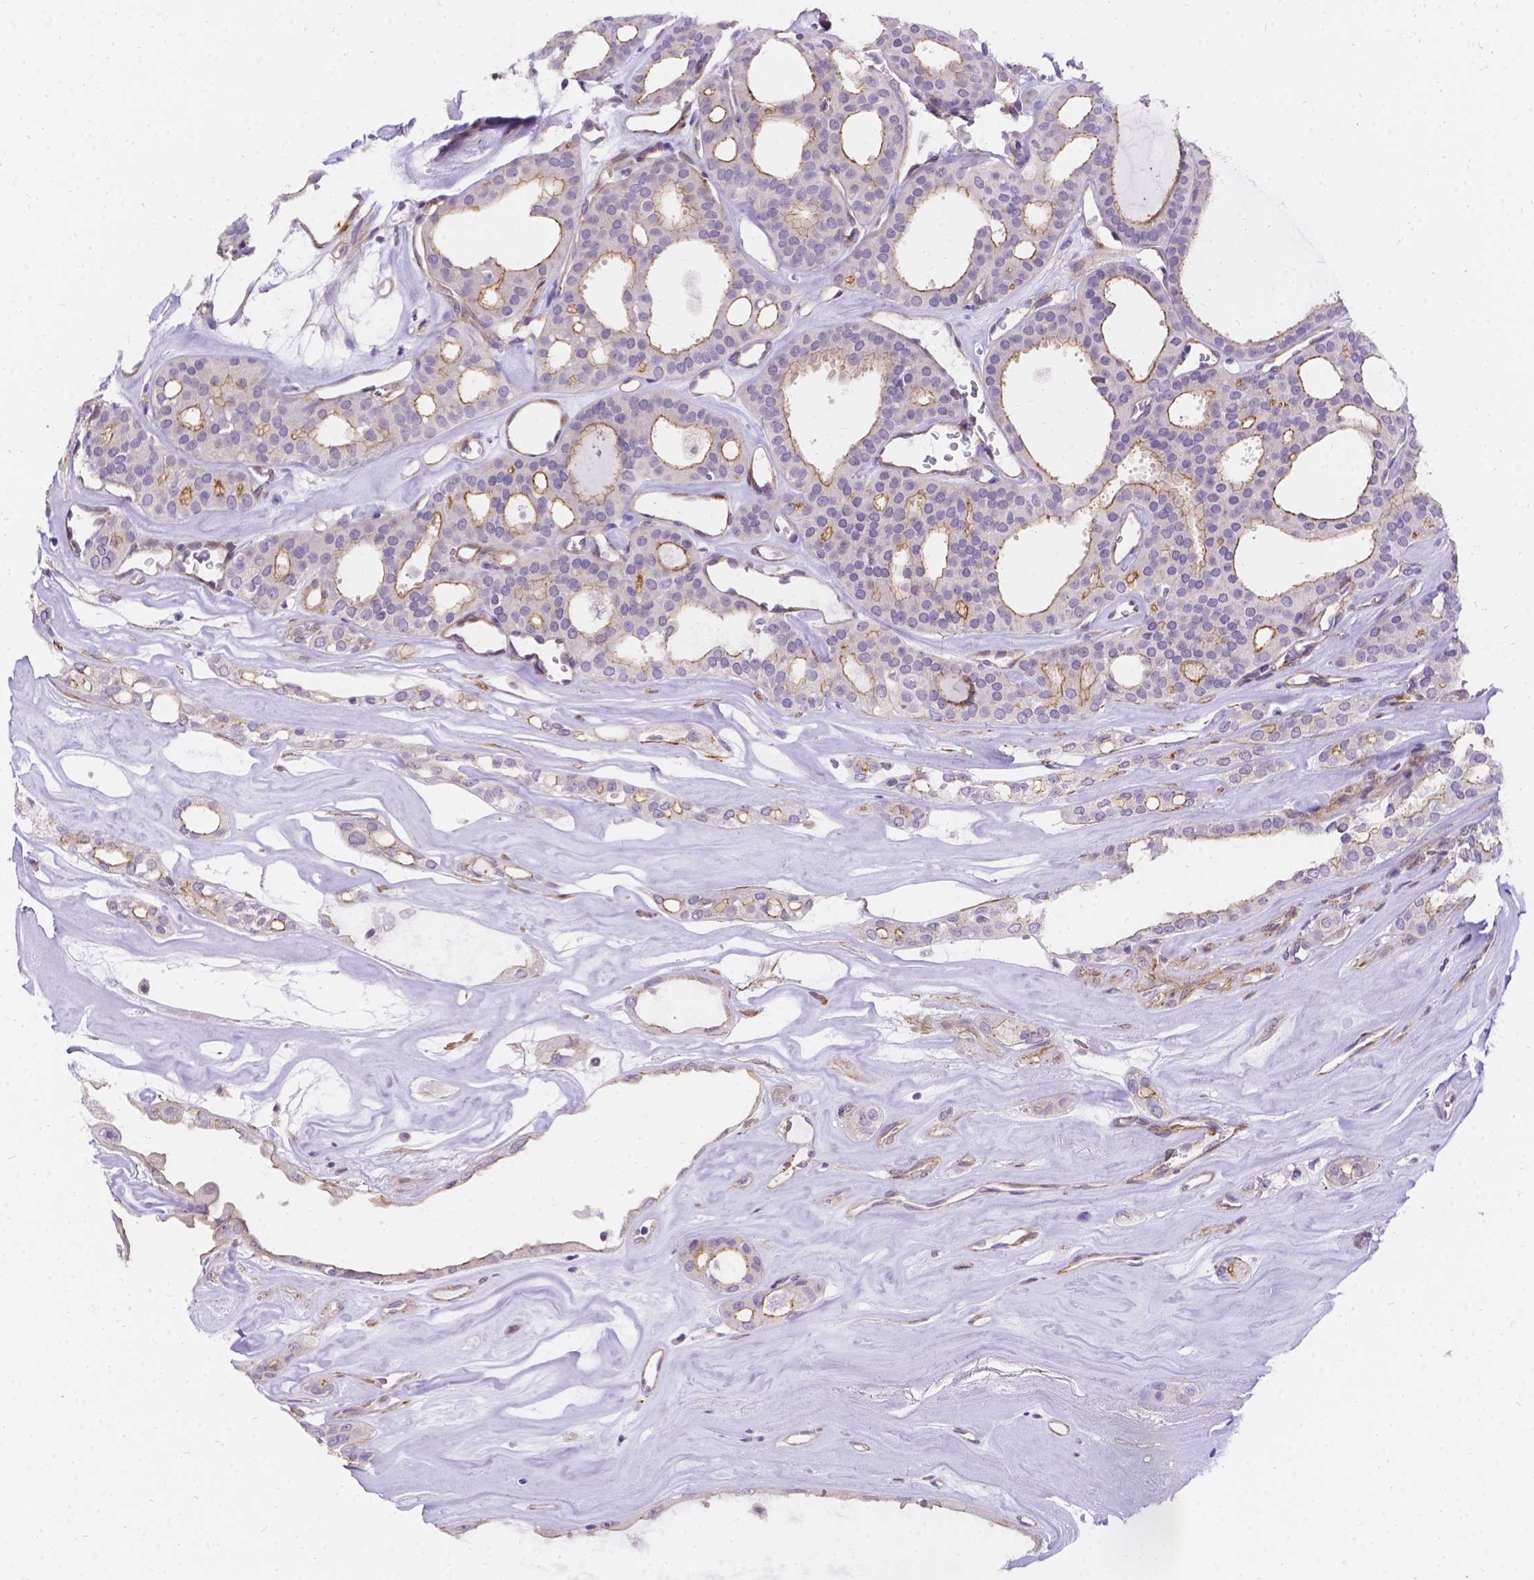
{"staining": {"intensity": "weak", "quantity": "<25%", "location": "cytoplasmic/membranous"}, "tissue": "thyroid cancer", "cell_type": "Tumor cells", "image_type": "cancer", "snomed": [{"axis": "morphology", "description": "Follicular adenoma carcinoma, NOS"}, {"axis": "topography", "description": "Thyroid gland"}], "caption": "The image reveals no staining of tumor cells in thyroid follicular adenoma carcinoma.", "gene": "PALS1", "patient": {"sex": "male", "age": 75}}